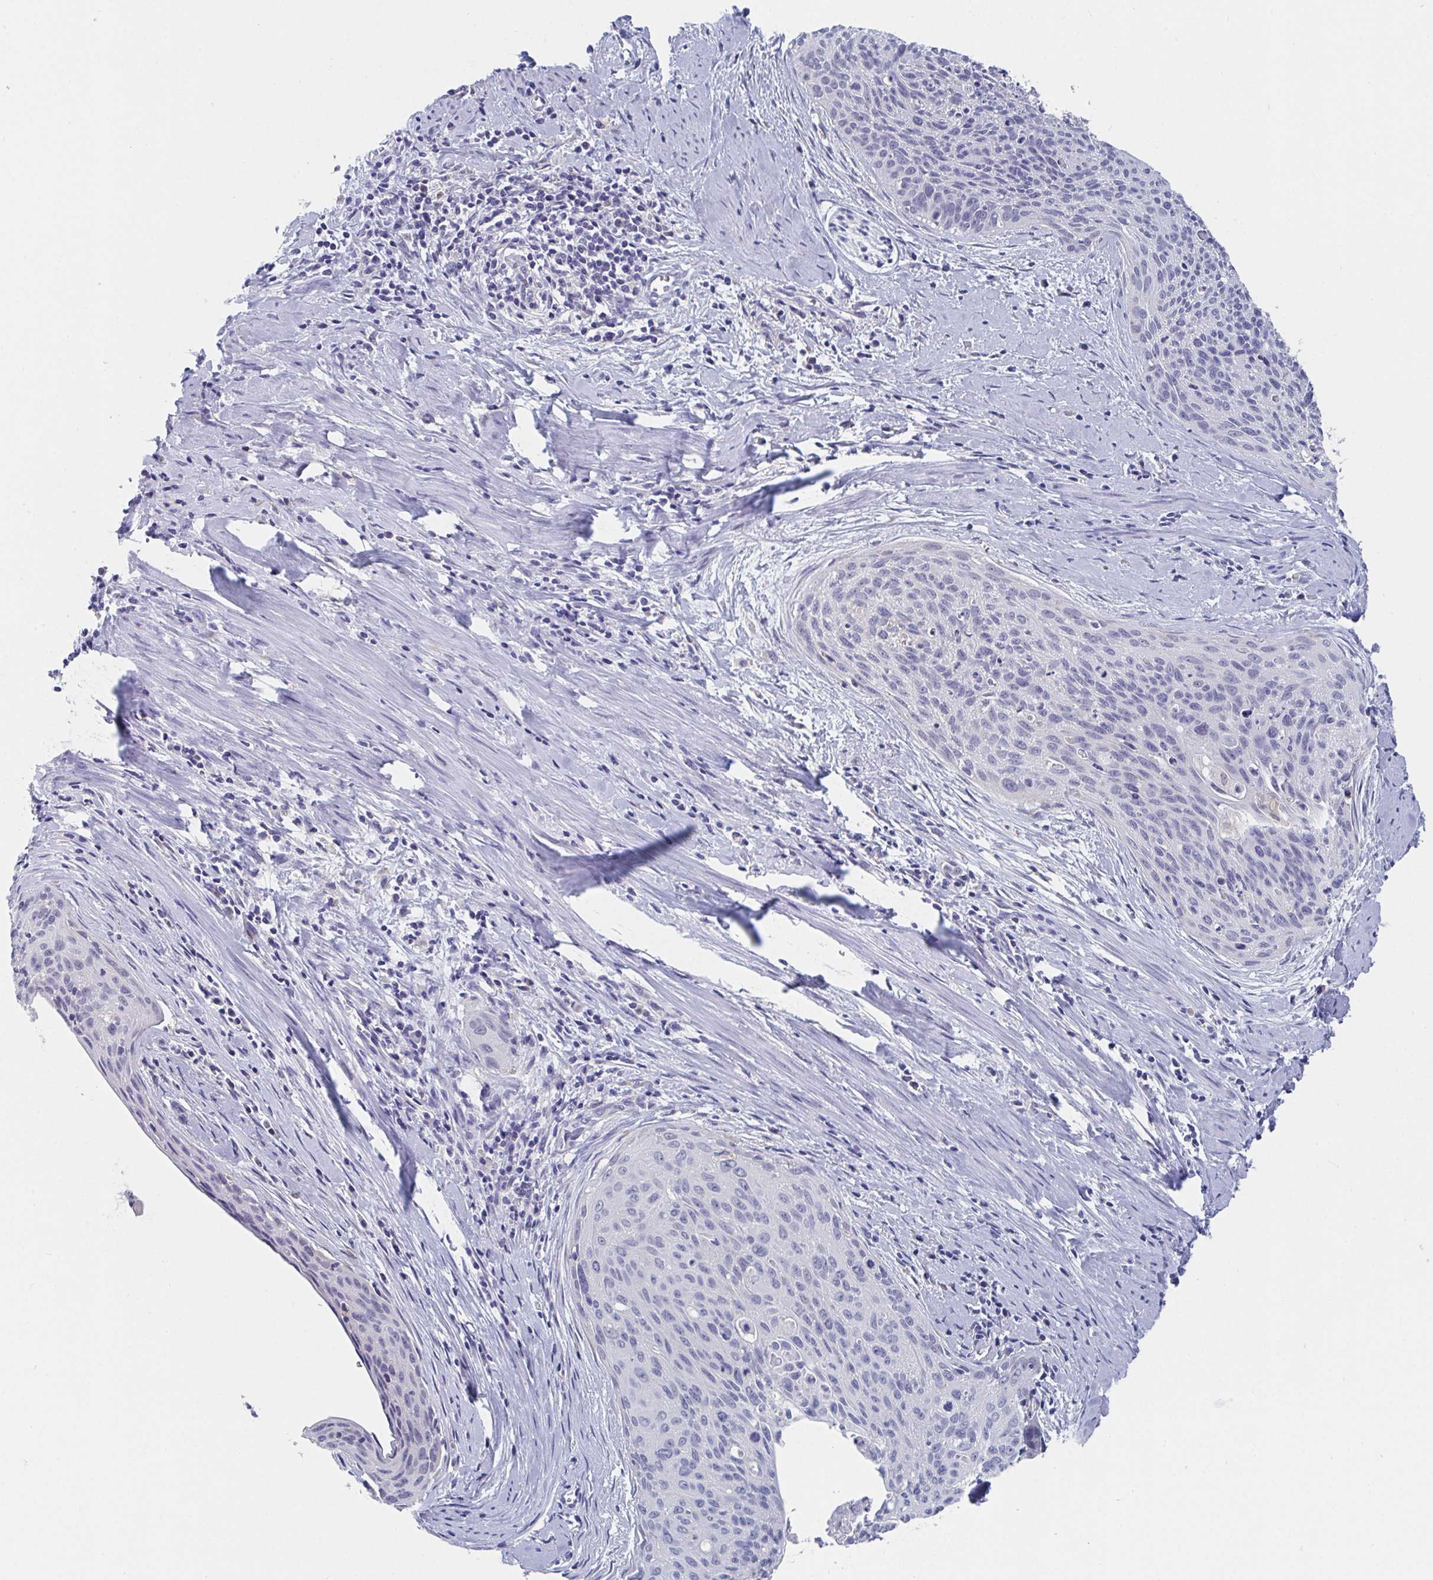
{"staining": {"intensity": "negative", "quantity": "none", "location": "none"}, "tissue": "cervical cancer", "cell_type": "Tumor cells", "image_type": "cancer", "snomed": [{"axis": "morphology", "description": "Squamous cell carcinoma, NOS"}, {"axis": "topography", "description": "Cervix"}], "caption": "DAB immunohistochemical staining of human squamous cell carcinoma (cervical) exhibits no significant expression in tumor cells.", "gene": "TAS2R39", "patient": {"sex": "female", "age": 55}}